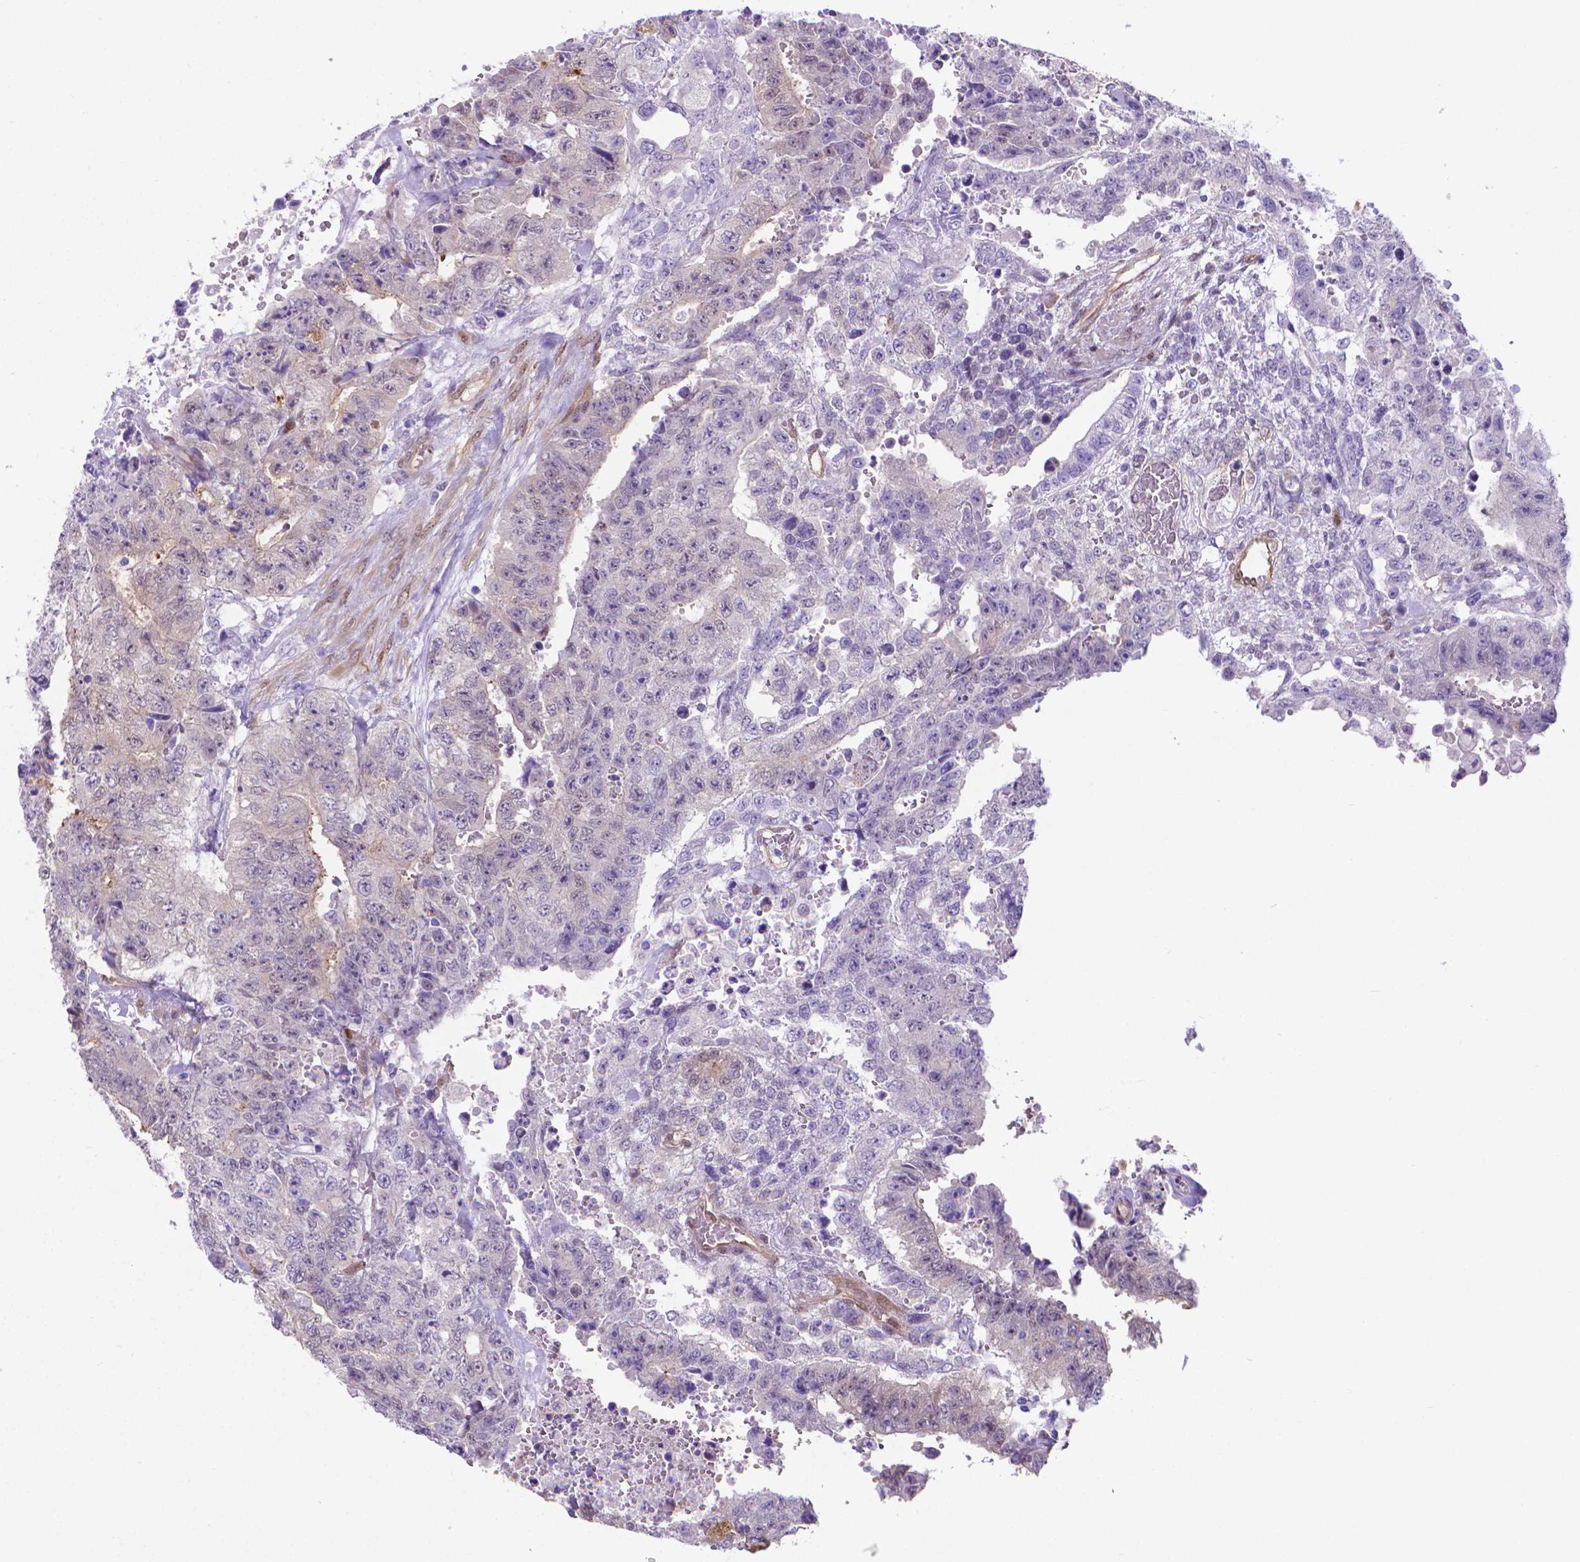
{"staining": {"intensity": "negative", "quantity": "none", "location": "none"}, "tissue": "testis cancer", "cell_type": "Tumor cells", "image_type": "cancer", "snomed": [{"axis": "morphology", "description": "Carcinoma, Embryonal, NOS"}, {"axis": "topography", "description": "Testis"}], "caption": "Immunohistochemical staining of human testis cancer (embryonal carcinoma) demonstrates no significant positivity in tumor cells.", "gene": "CLIC4", "patient": {"sex": "male", "age": 24}}